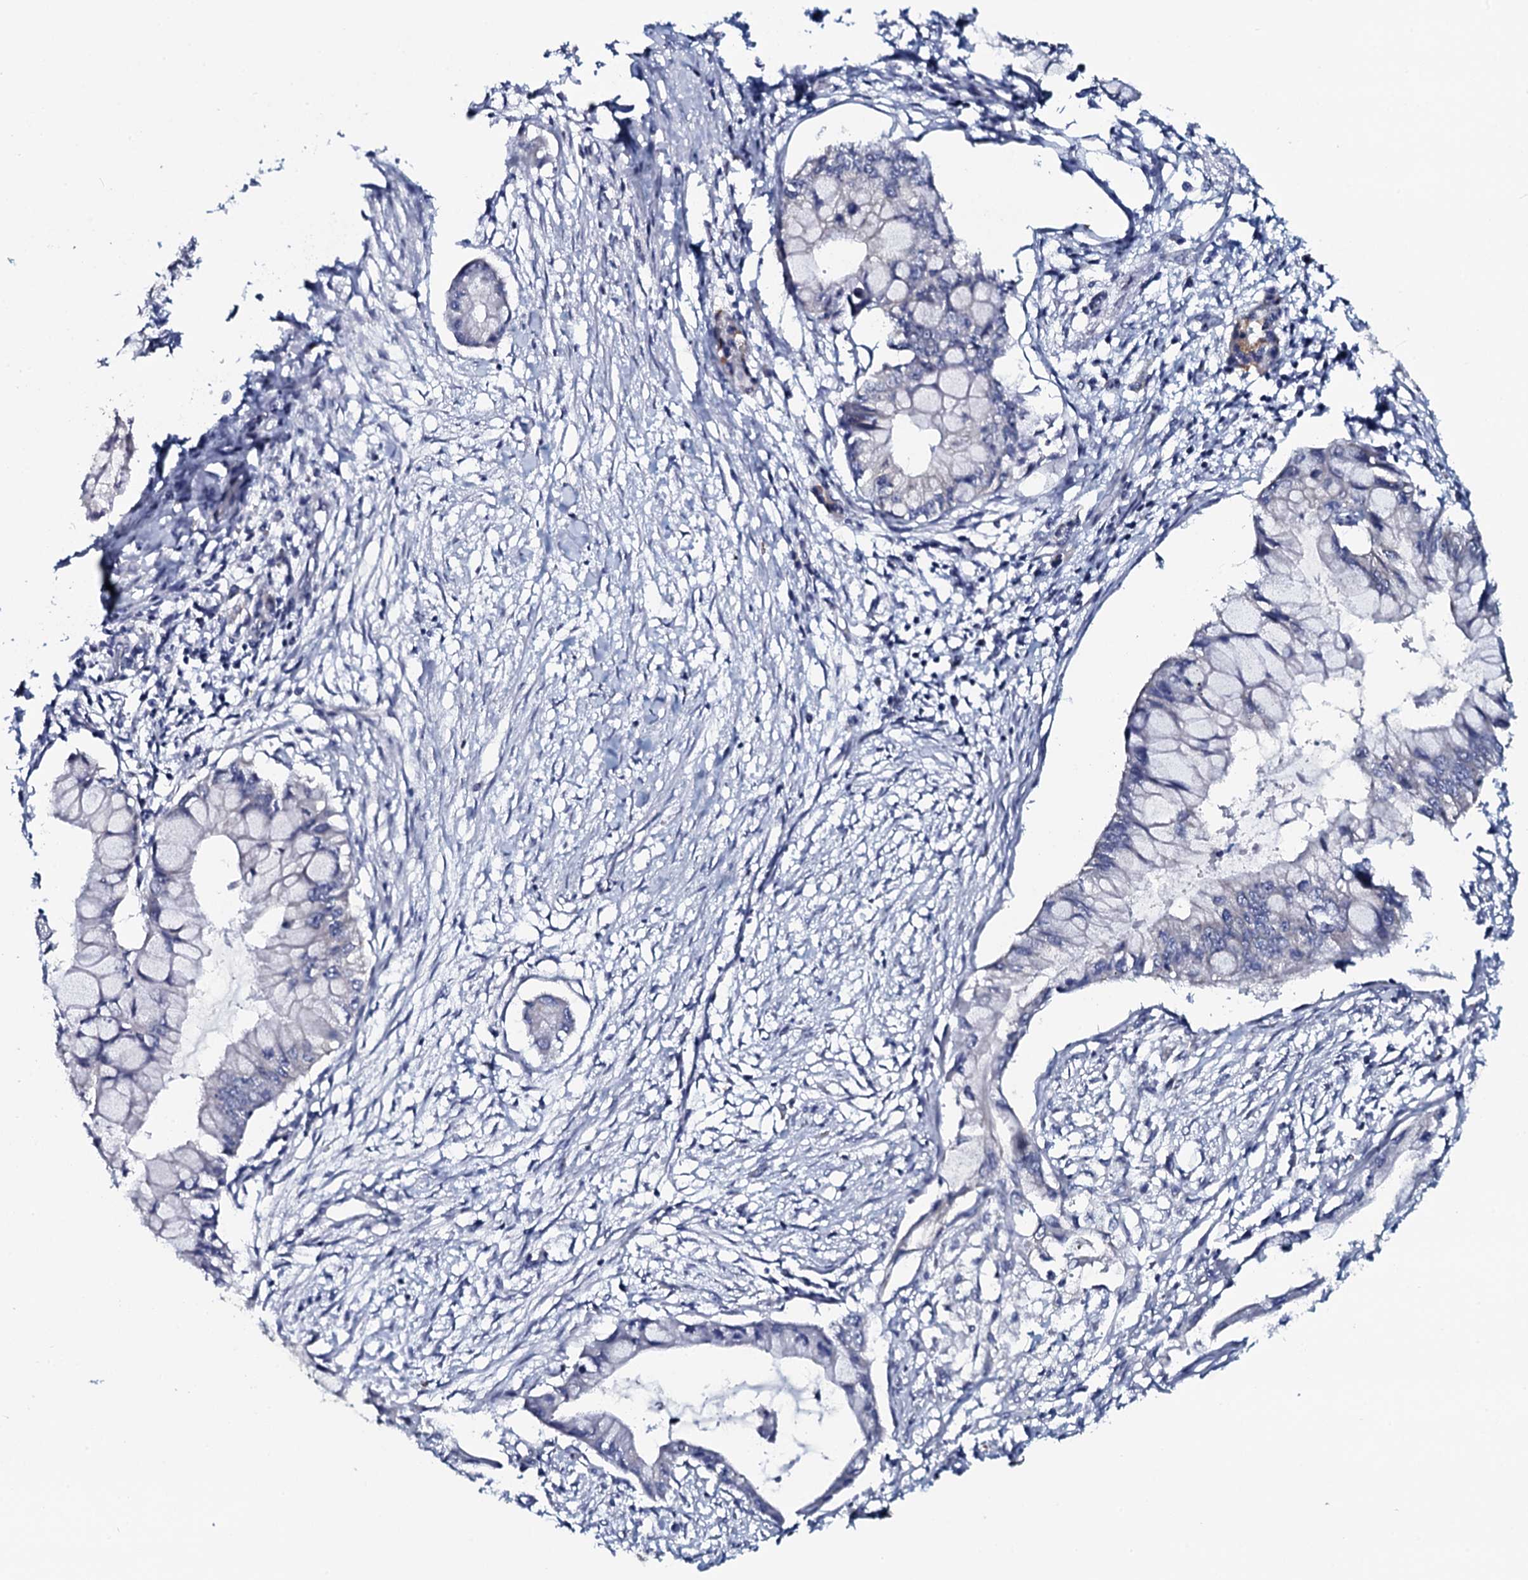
{"staining": {"intensity": "negative", "quantity": "none", "location": "none"}, "tissue": "pancreatic cancer", "cell_type": "Tumor cells", "image_type": "cancer", "snomed": [{"axis": "morphology", "description": "Adenocarcinoma, NOS"}, {"axis": "topography", "description": "Pancreas"}], "caption": "A high-resolution photomicrograph shows immunohistochemistry staining of pancreatic adenocarcinoma, which demonstrates no significant positivity in tumor cells. (Immunohistochemistry, brightfield microscopy, high magnification).", "gene": "KCTD4", "patient": {"sex": "male", "age": 48}}